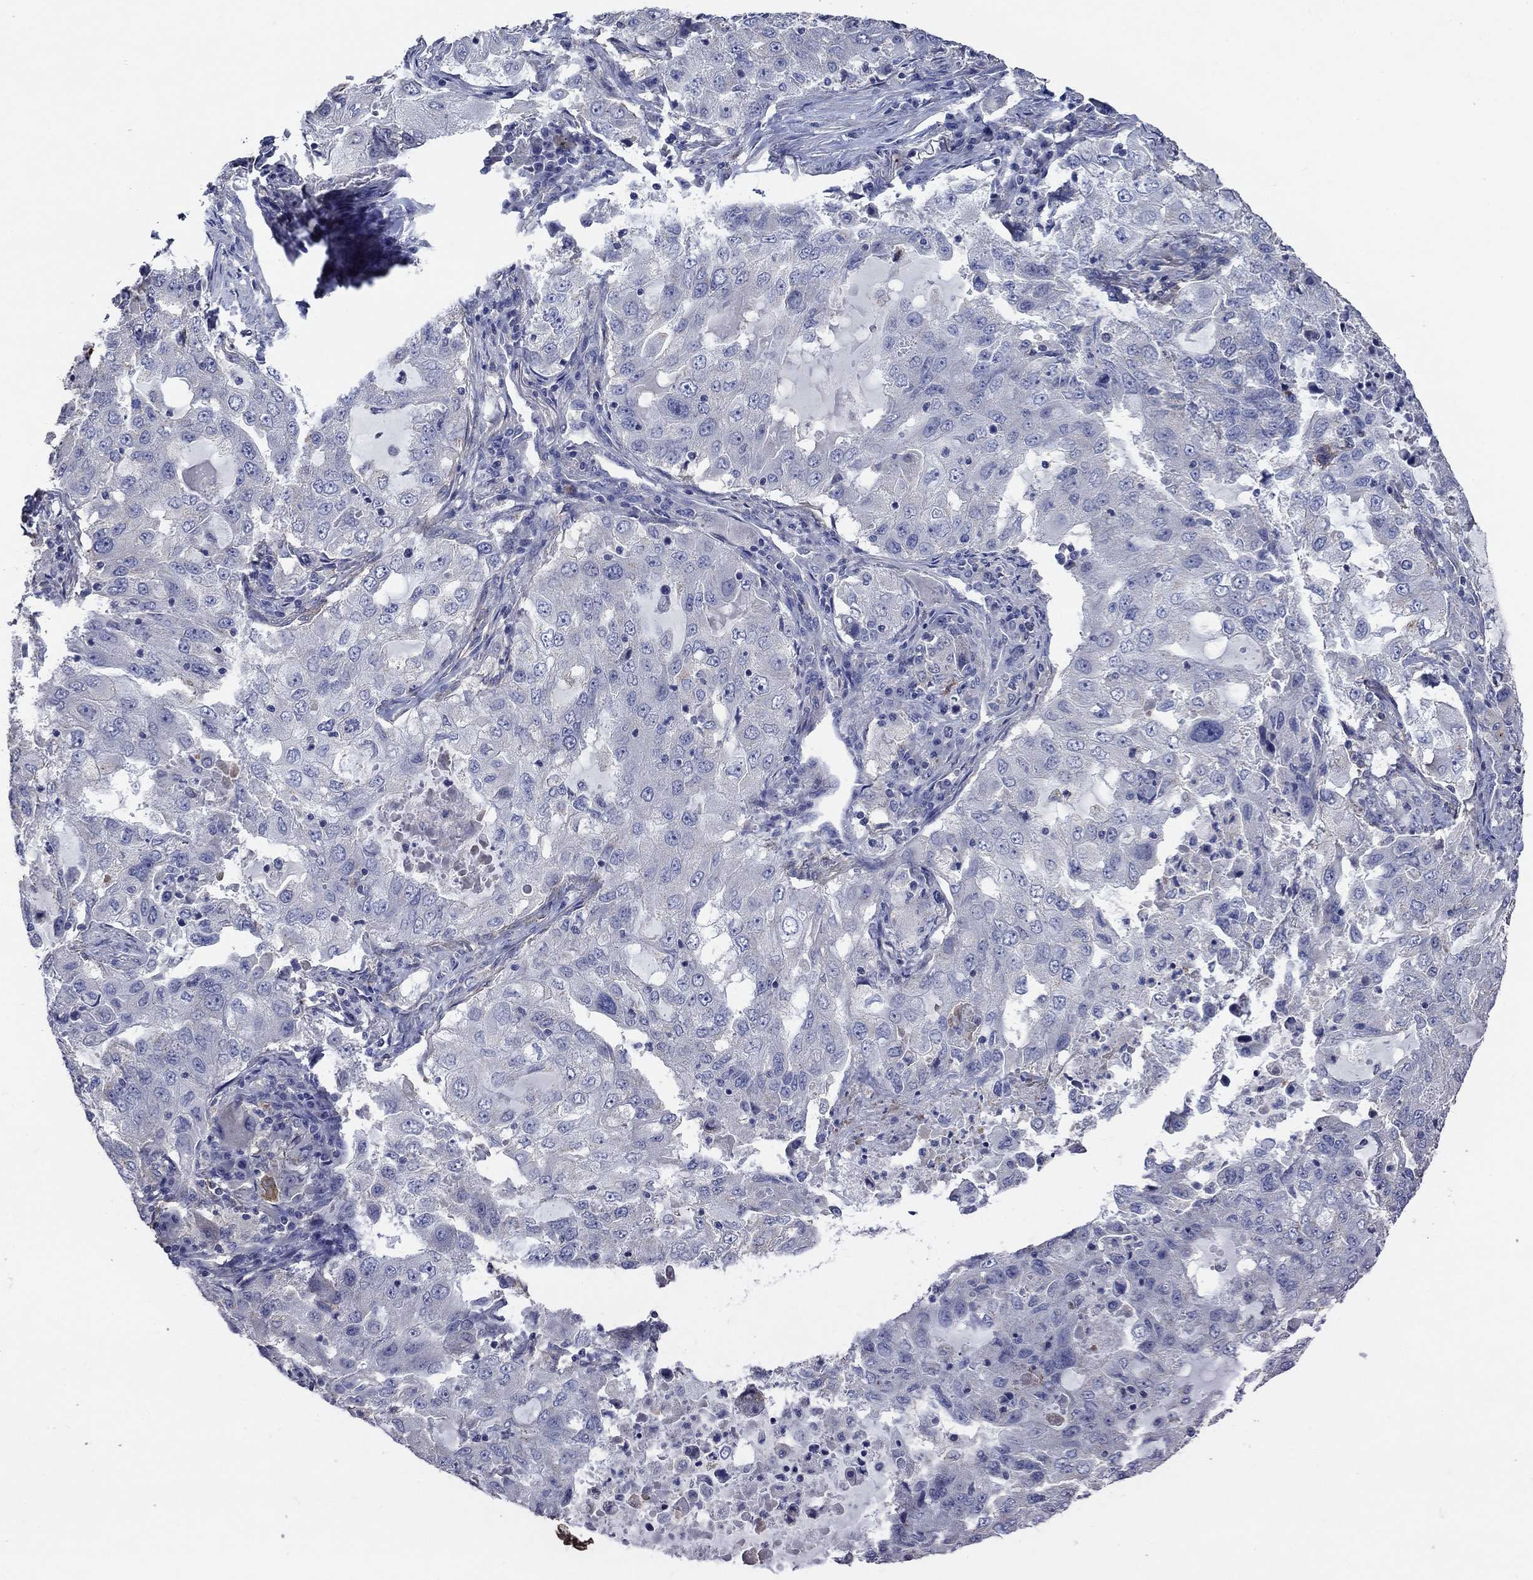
{"staining": {"intensity": "negative", "quantity": "none", "location": "none"}, "tissue": "lung cancer", "cell_type": "Tumor cells", "image_type": "cancer", "snomed": [{"axis": "morphology", "description": "Adenocarcinoma, NOS"}, {"axis": "topography", "description": "Lung"}], "caption": "Immunohistochemical staining of human lung adenocarcinoma reveals no significant expression in tumor cells.", "gene": "FLNC", "patient": {"sex": "female", "age": 61}}